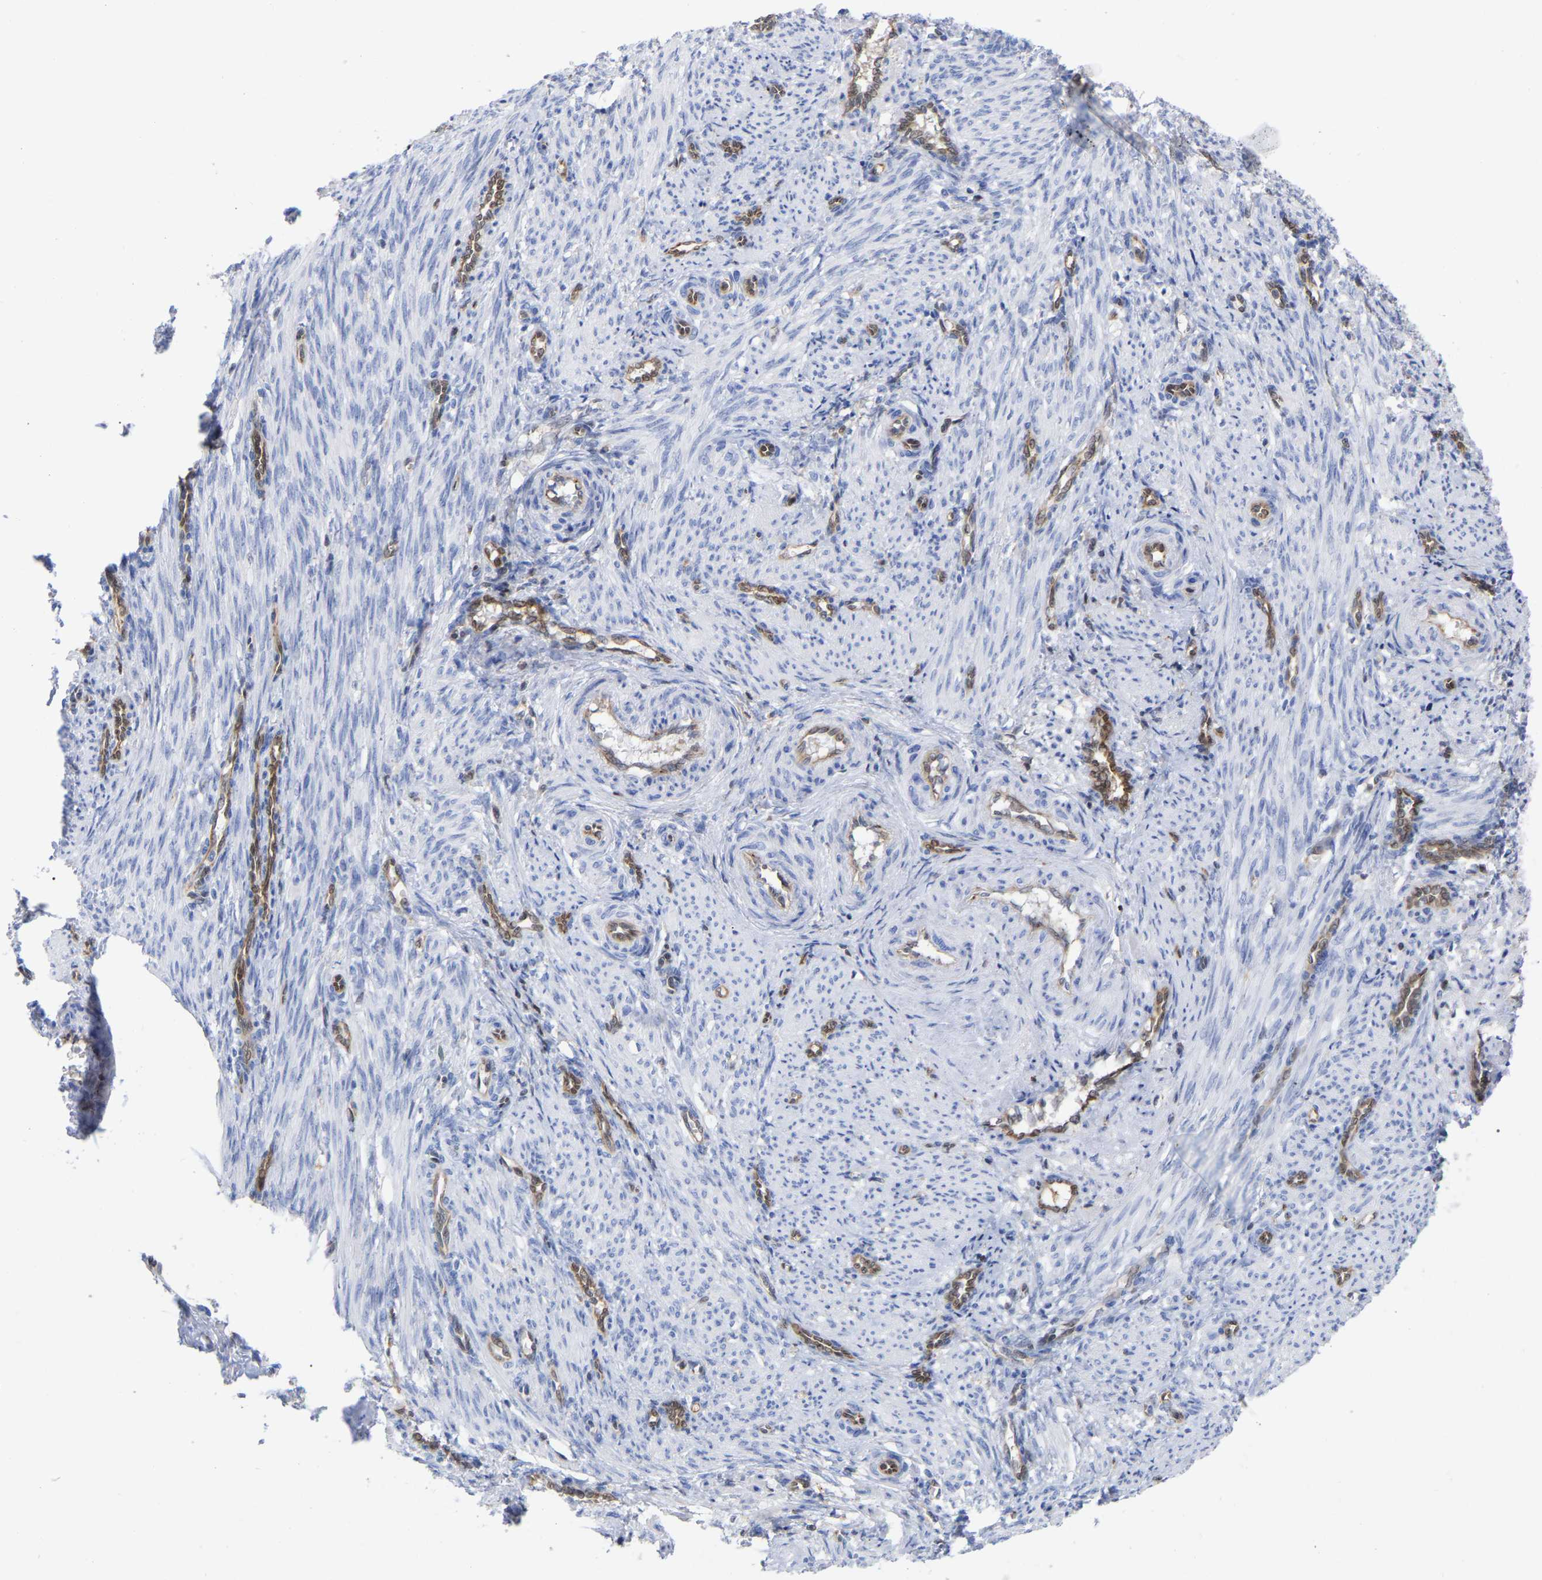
{"staining": {"intensity": "negative", "quantity": "none", "location": "none"}, "tissue": "smooth muscle", "cell_type": "Smooth muscle cells", "image_type": "normal", "snomed": [{"axis": "morphology", "description": "Normal tissue, NOS"}, {"axis": "topography", "description": "Endometrium"}], "caption": "The photomicrograph reveals no staining of smooth muscle cells in unremarkable smooth muscle. (DAB immunohistochemistry with hematoxylin counter stain).", "gene": "GIMAP4", "patient": {"sex": "female", "age": 33}}